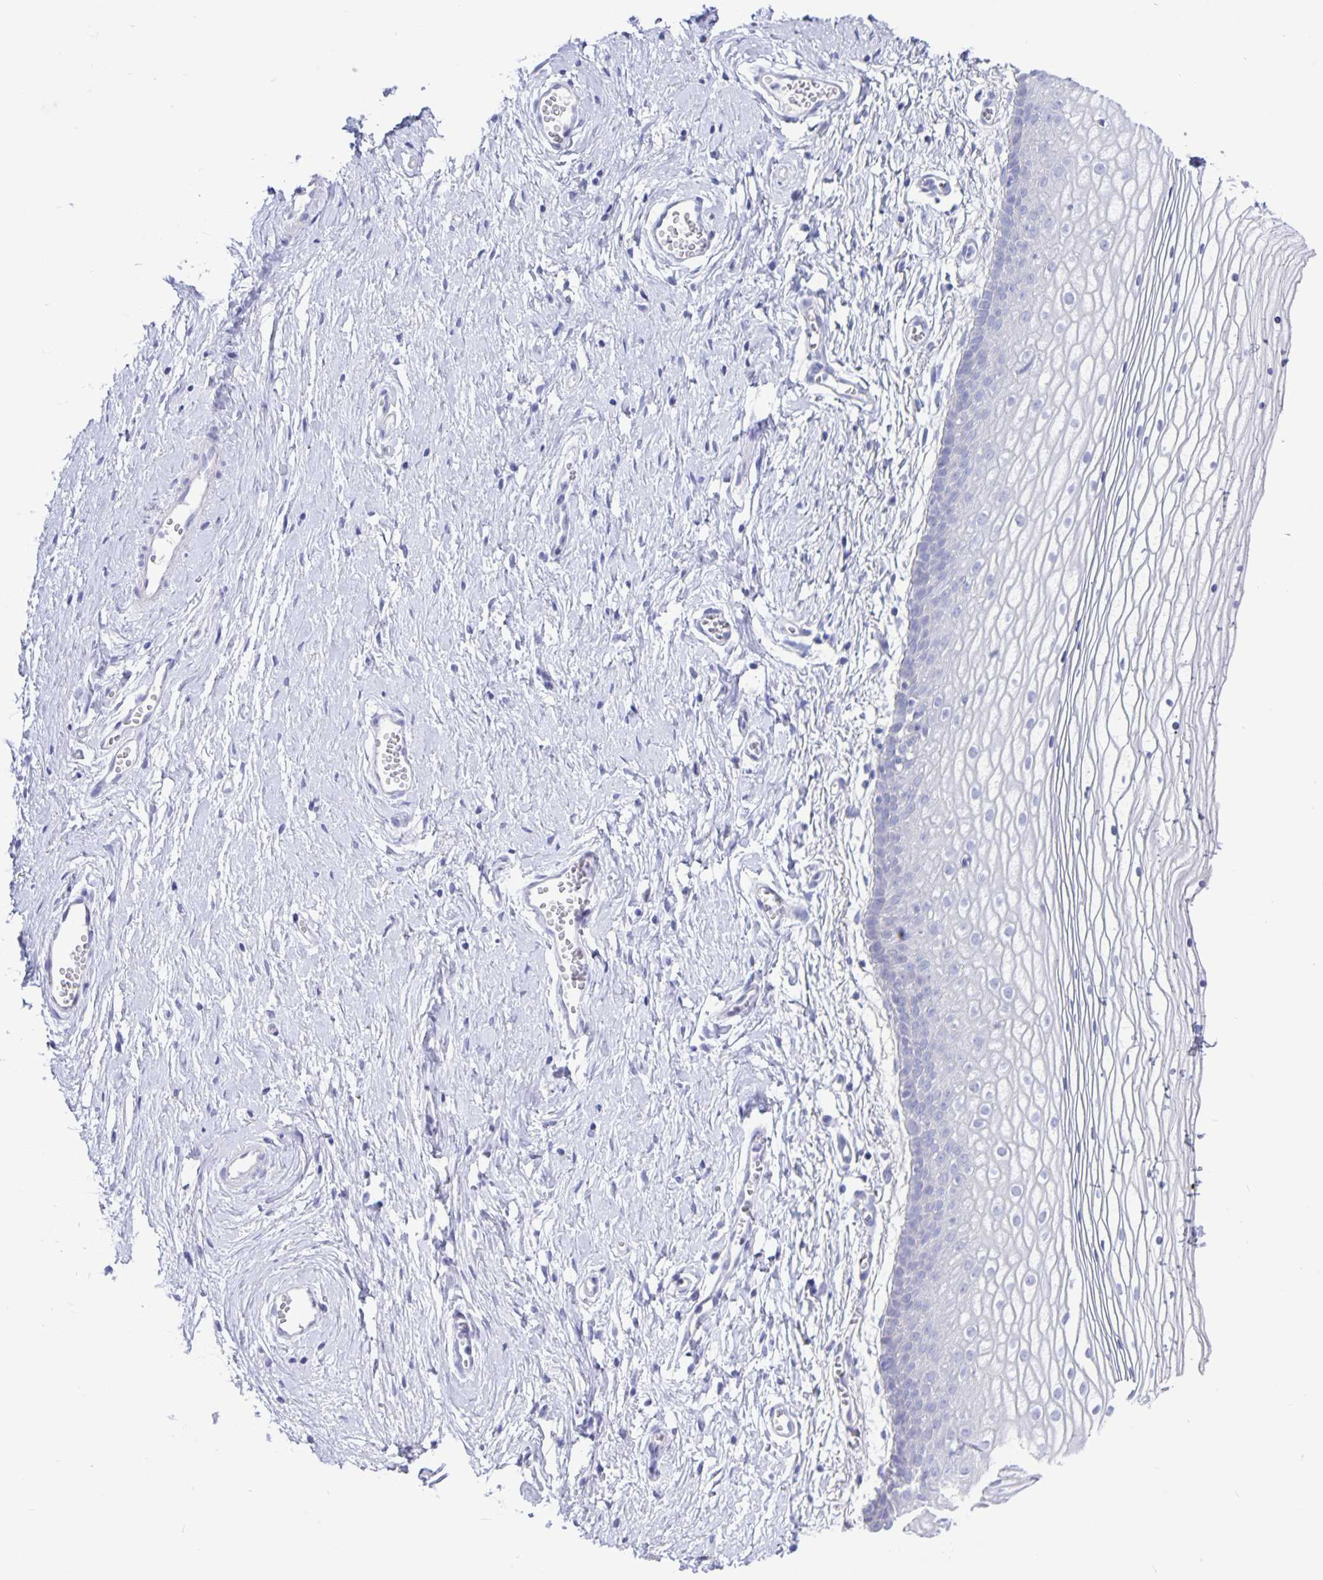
{"staining": {"intensity": "negative", "quantity": "none", "location": "none"}, "tissue": "vagina", "cell_type": "Squamous epithelial cells", "image_type": "normal", "snomed": [{"axis": "morphology", "description": "Normal tissue, NOS"}, {"axis": "topography", "description": "Vagina"}], "caption": "A micrograph of vagina stained for a protein displays no brown staining in squamous epithelial cells. (DAB (3,3'-diaminobenzidine) IHC visualized using brightfield microscopy, high magnification).", "gene": "ERMN", "patient": {"sex": "female", "age": 56}}